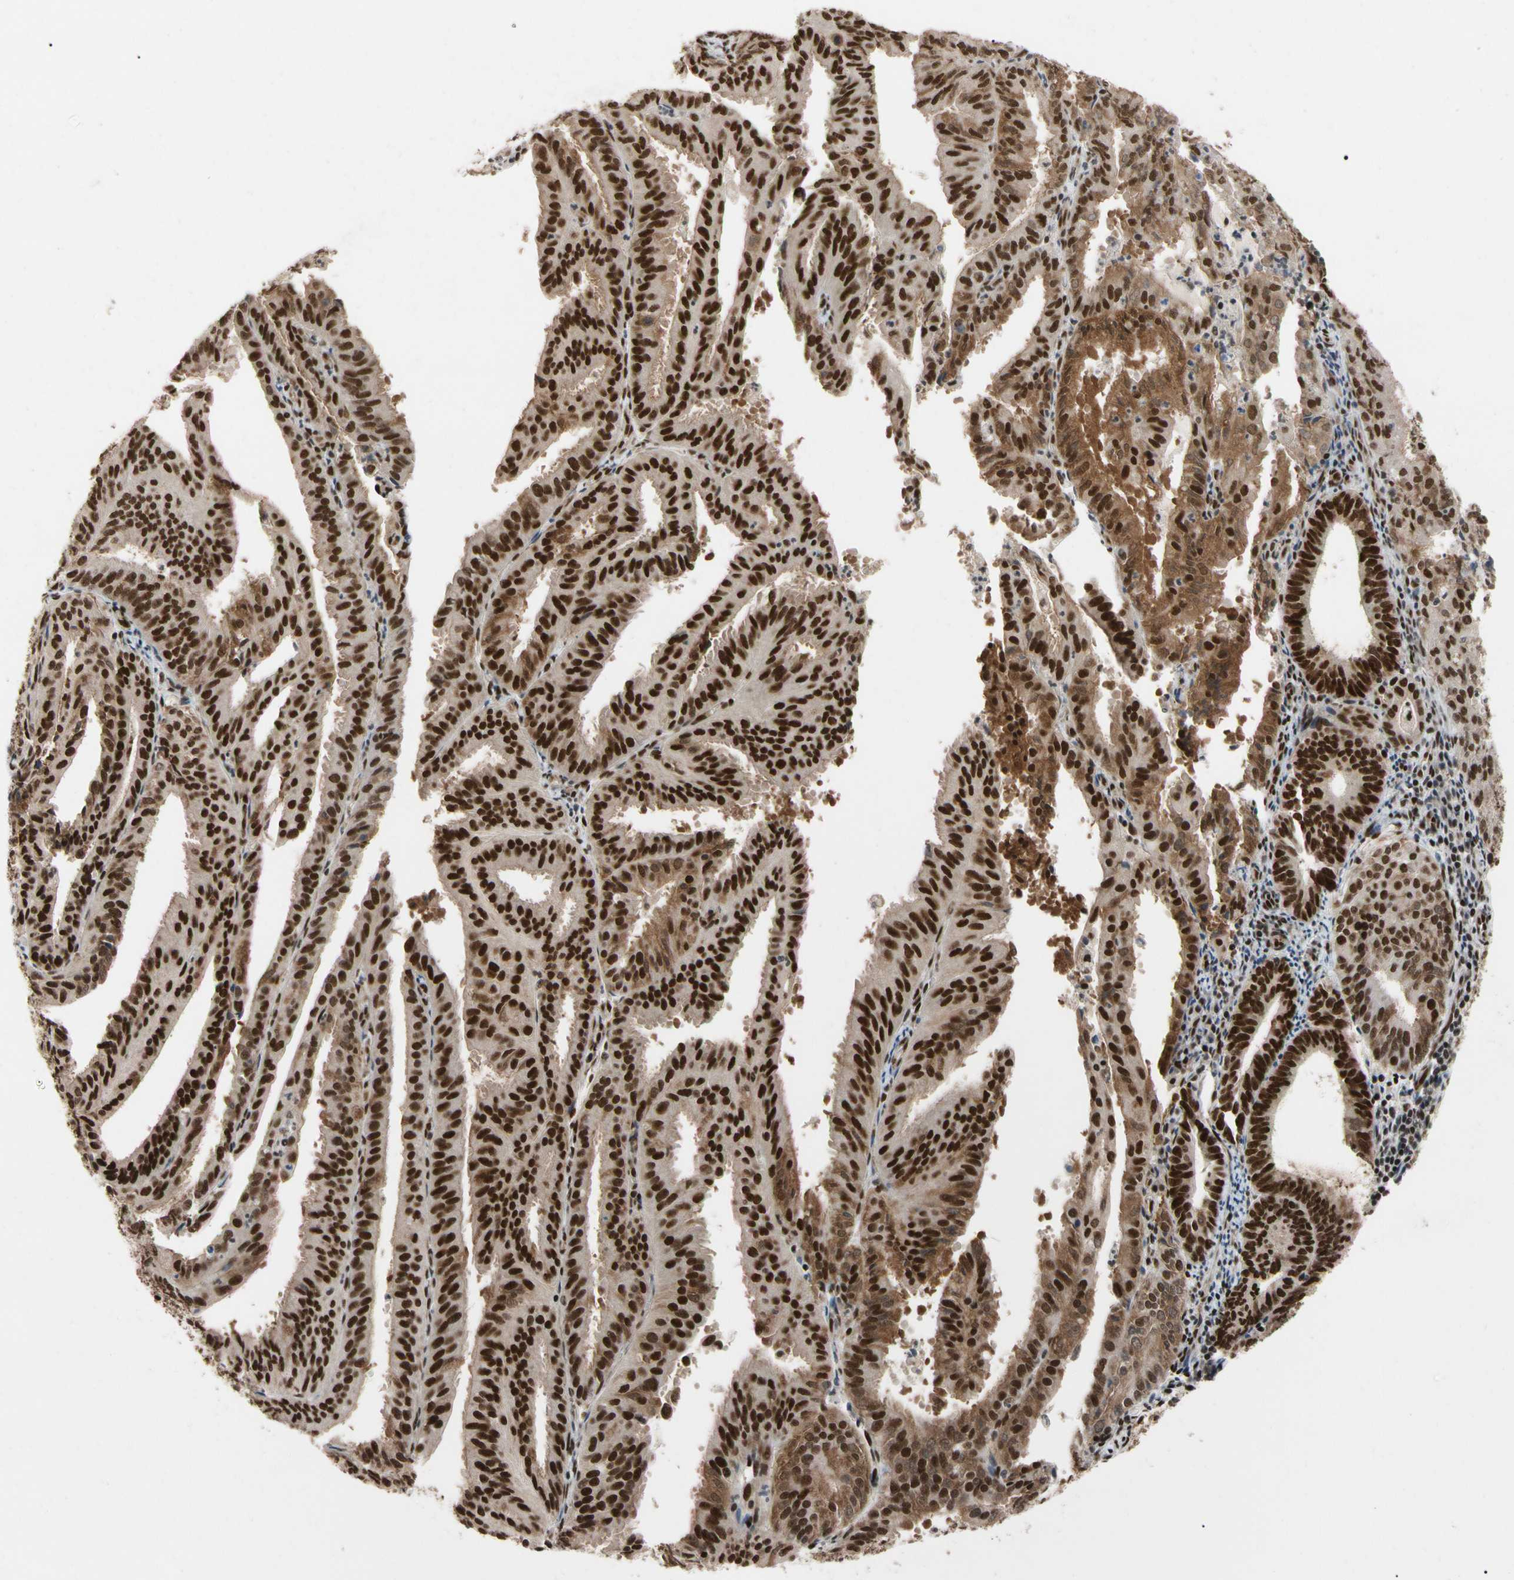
{"staining": {"intensity": "strong", "quantity": ">75%", "location": "cytoplasmic/membranous,nuclear"}, "tissue": "endometrial cancer", "cell_type": "Tumor cells", "image_type": "cancer", "snomed": [{"axis": "morphology", "description": "Adenocarcinoma, NOS"}, {"axis": "topography", "description": "Uterus"}], "caption": "The photomicrograph demonstrates a brown stain indicating the presence of a protein in the cytoplasmic/membranous and nuclear of tumor cells in endometrial cancer.", "gene": "FAM98B", "patient": {"sex": "female", "age": 60}}